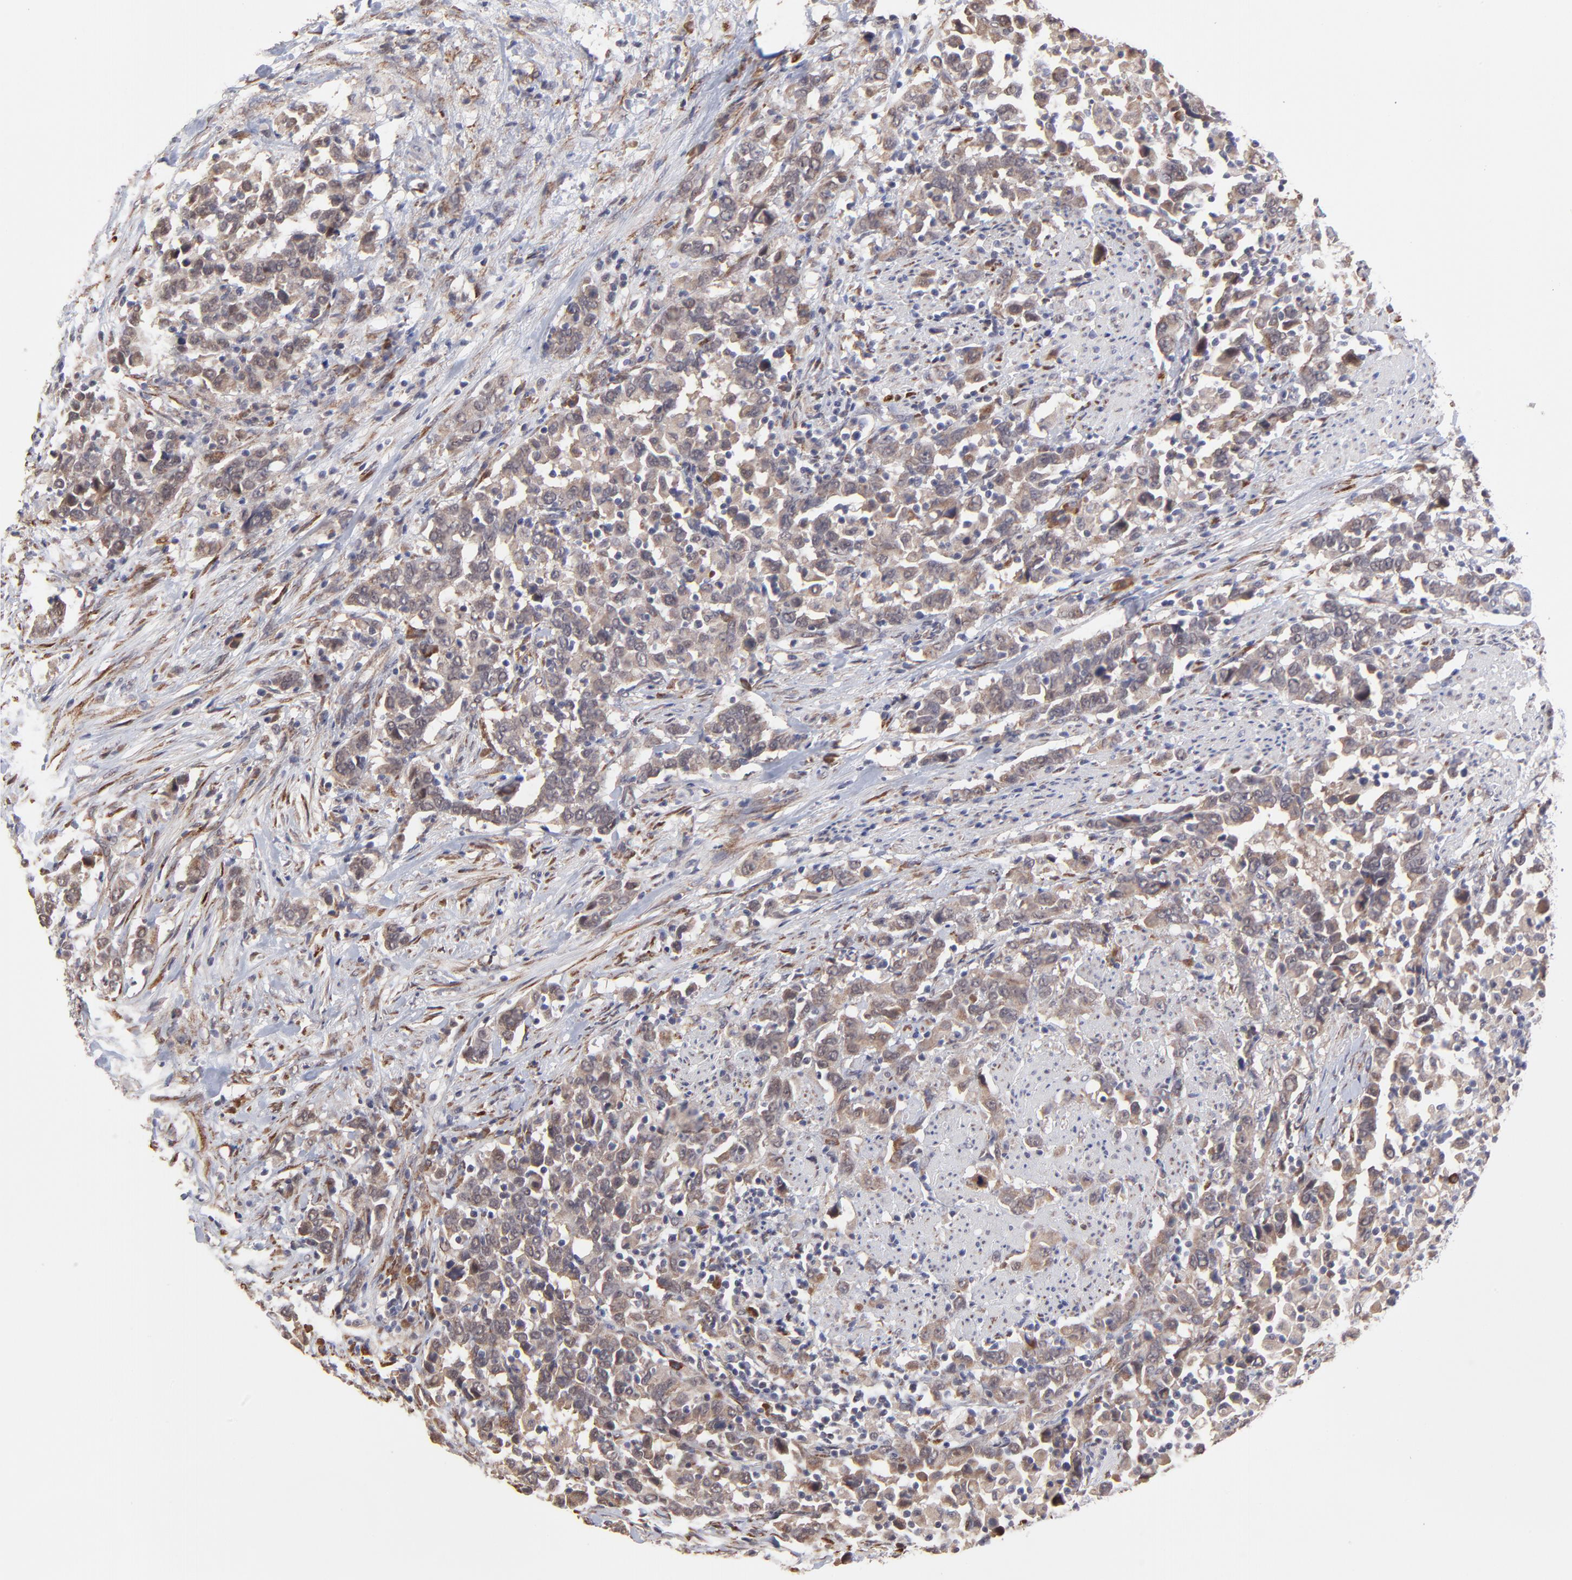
{"staining": {"intensity": "weak", "quantity": ">75%", "location": "cytoplasmic/membranous"}, "tissue": "urothelial cancer", "cell_type": "Tumor cells", "image_type": "cancer", "snomed": [{"axis": "morphology", "description": "Urothelial carcinoma, High grade"}, {"axis": "topography", "description": "Urinary bladder"}], "caption": "Immunohistochemical staining of high-grade urothelial carcinoma reveals low levels of weak cytoplasmic/membranous expression in about >75% of tumor cells. The protein of interest is stained brown, and the nuclei are stained in blue (DAB IHC with brightfield microscopy, high magnification).", "gene": "CHL1", "patient": {"sex": "male", "age": 61}}